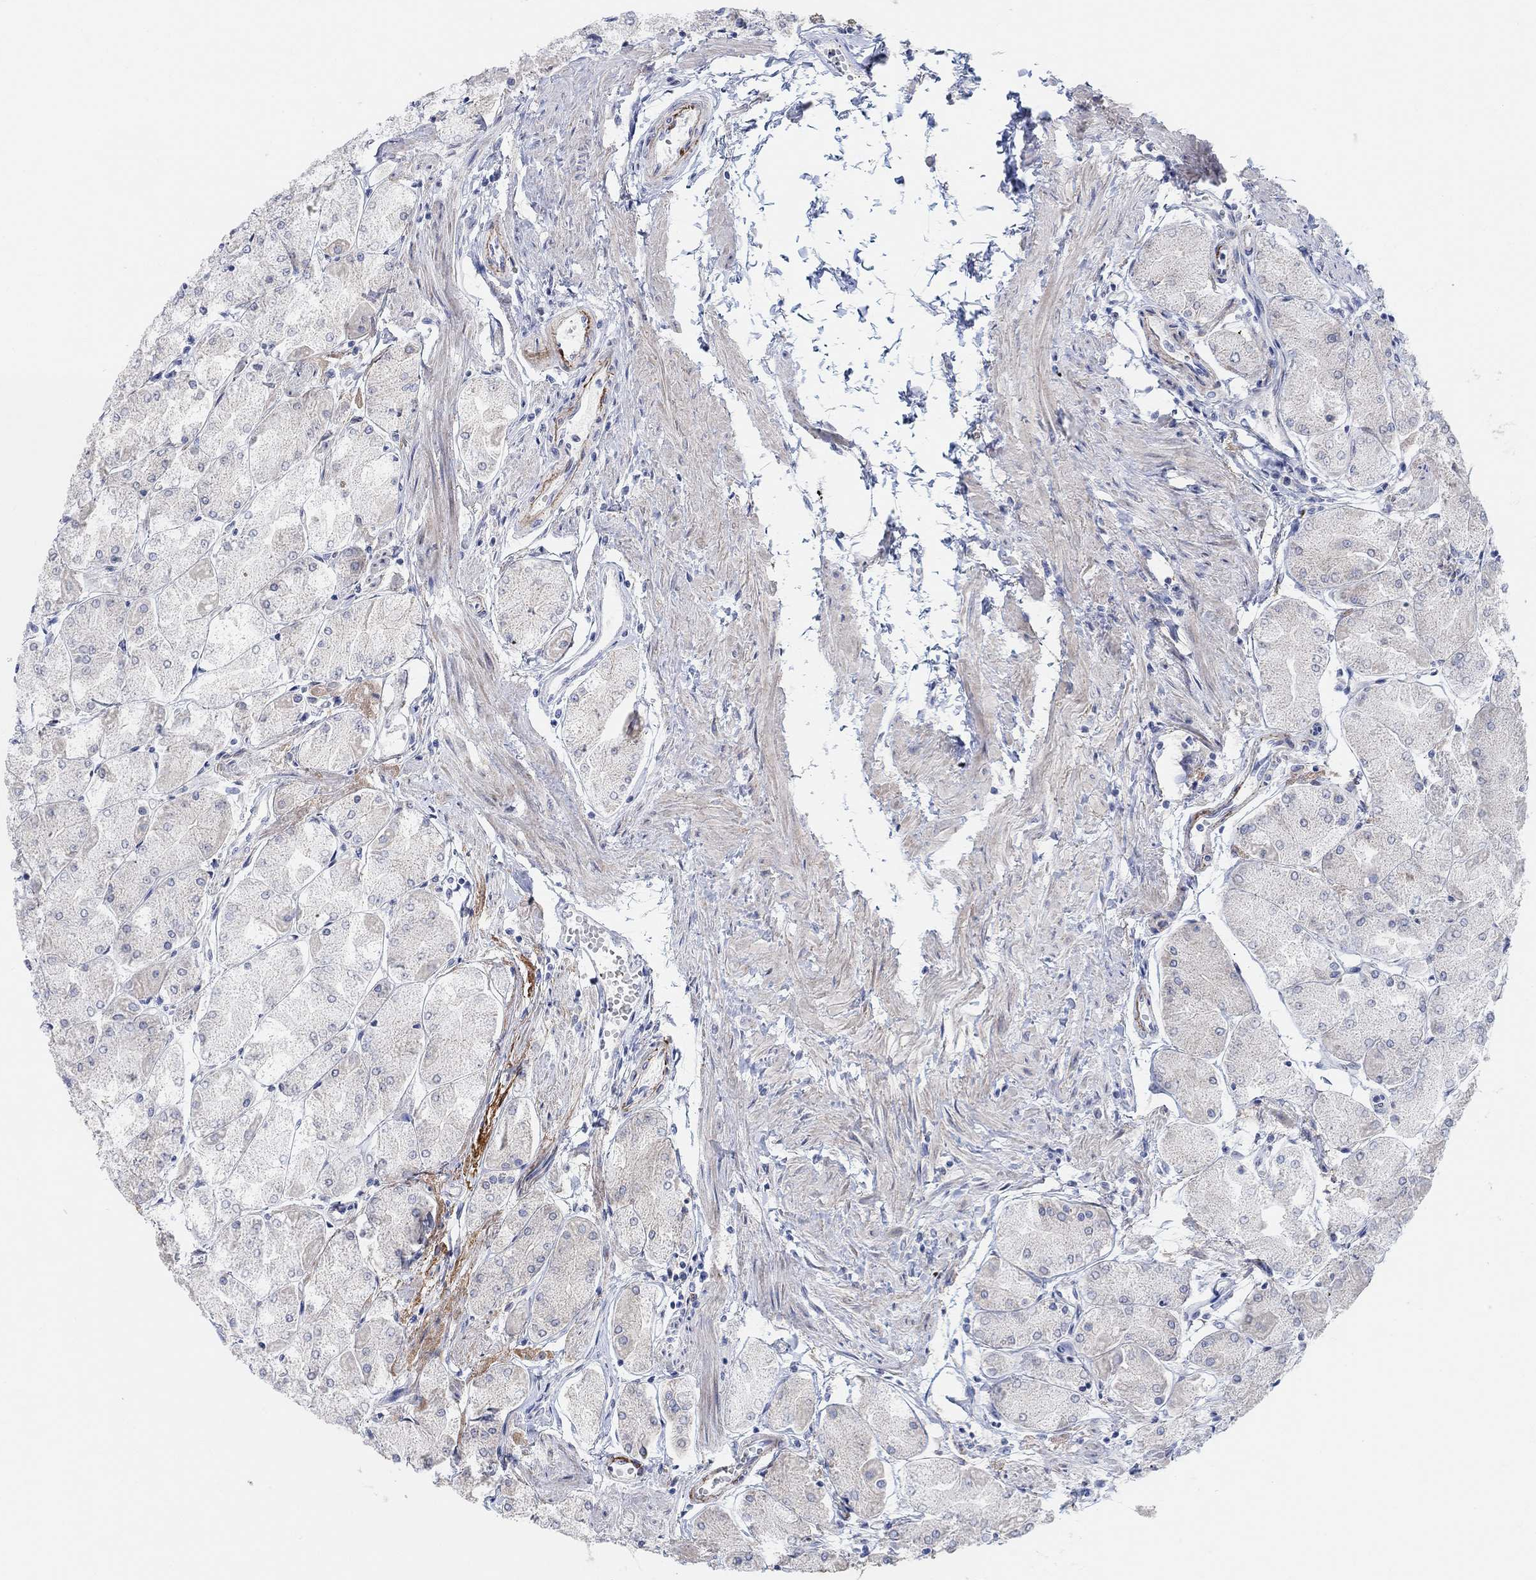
{"staining": {"intensity": "moderate", "quantity": "25%-75%", "location": "cytoplasmic/membranous"}, "tissue": "stomach", "cell_type": "Glandular cells", "image_type": "normal", "snomed": [{"axis": "morphology", "description": "Normal tissue, NOS"}, {"axis": "topography", "description": "Stomach, upper"}], "caption": "Stomach stained with DAB immunohistochemistry (IHC) demonstrates medium levels of moderate cytoplasmic/membranous positivity in approximately 25%-75% of glandular cells. The staining is performed using DAB (3,3'-diaminobenzidine) brown chromogen to label protein expression. The nuclei are counter-stained blue using hematoxylin.", "gene": "RIMS1", "patient": {"sex": "male", "age": 60}}